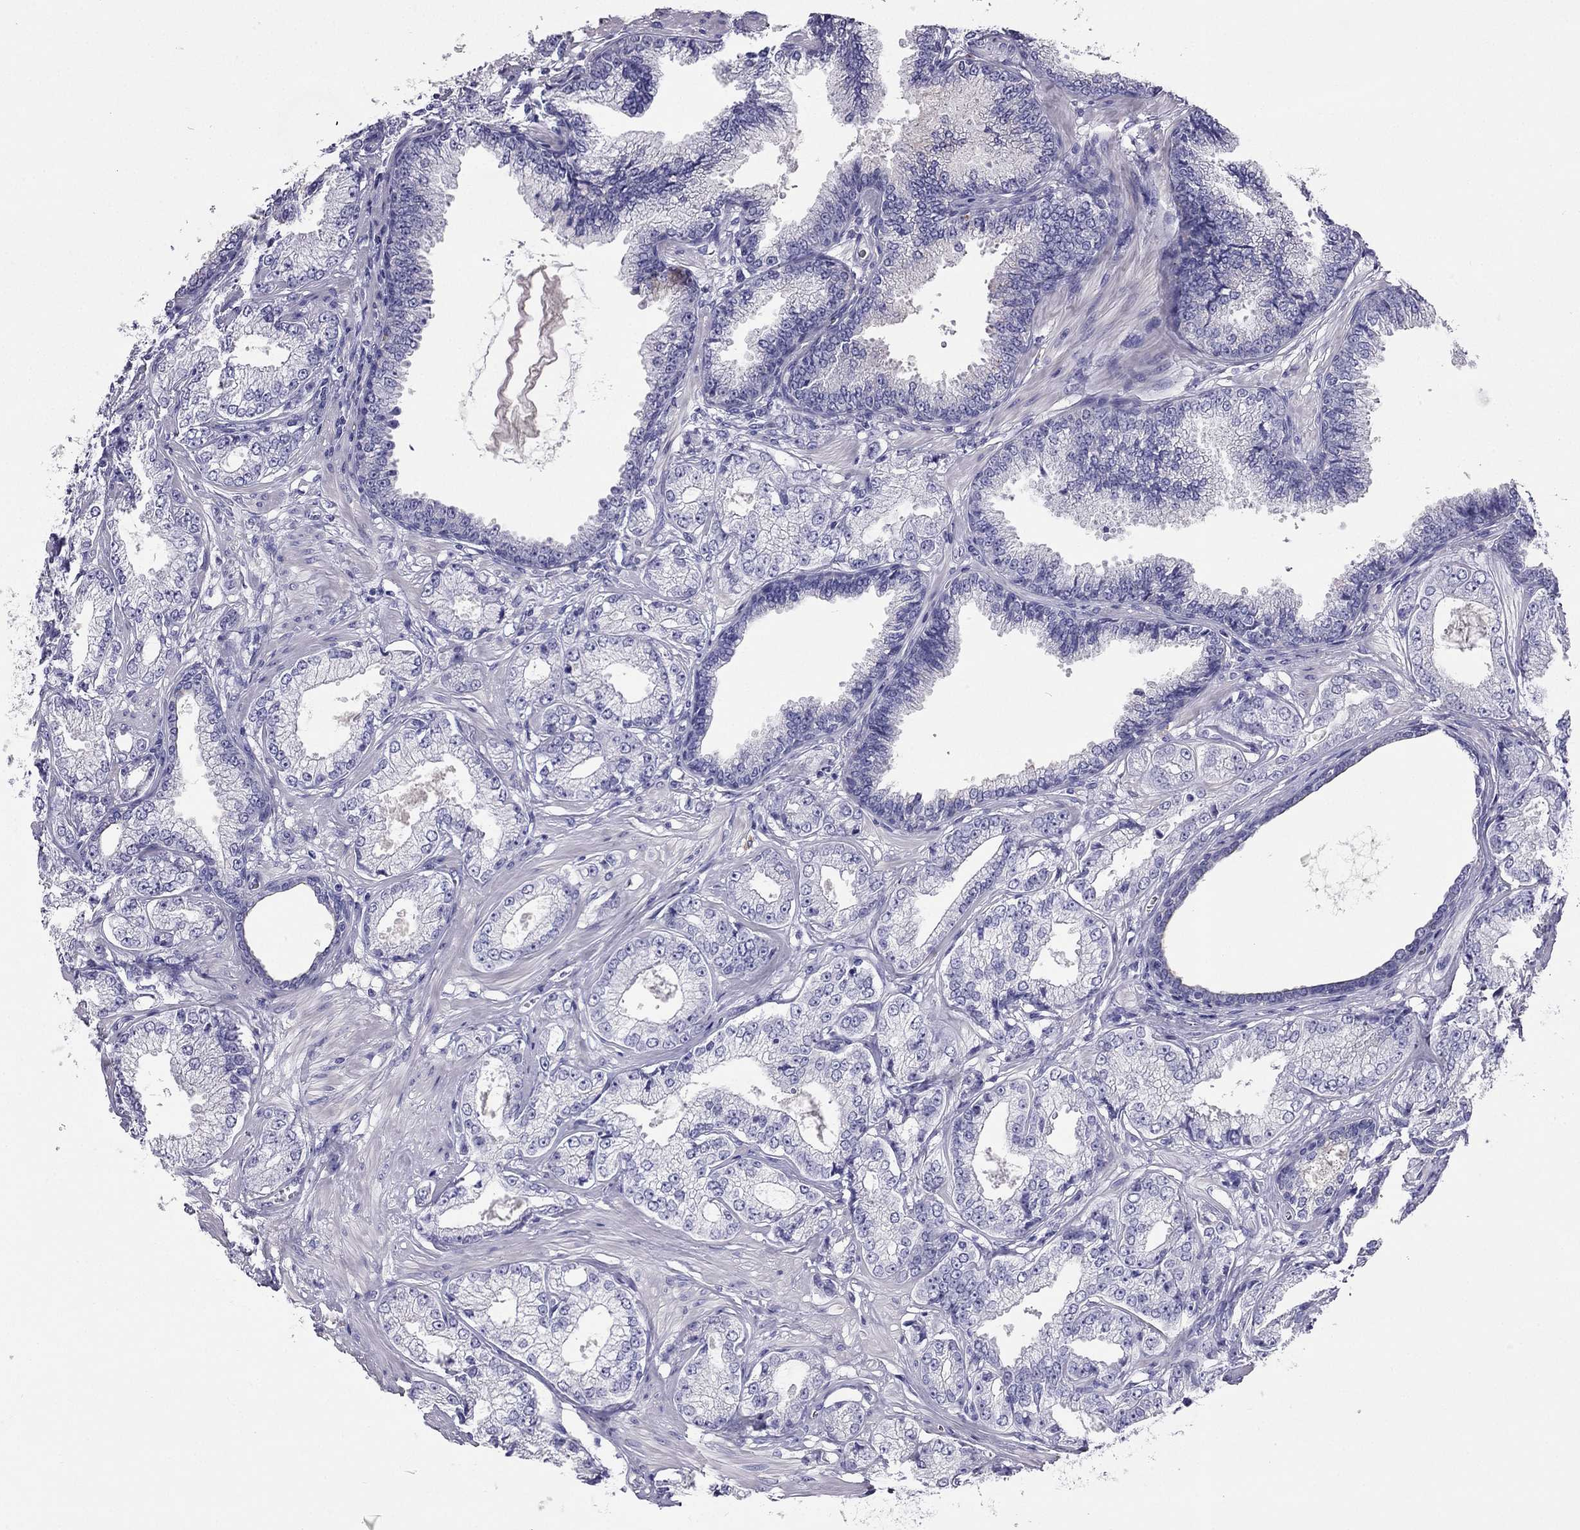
{"staining": {"intensity": "negative", "quantity": "none", "location": "none"}, "tissue": "prostate cancer", "cell_type": "Tumor cells", "image_type": "cancer", "snomed": [{"axis": "morphology", "description": "Adenocarcinoma, NOS"}, {"axis": "topography", "description": "Prostate"}], "caption": "A high-resolution photomicrograph shows IHC staining of prostate cancer, which reveals no significant staining in tumor cells.", "gene": "PTH", "patient": {"sex": "male", "age": 64}}